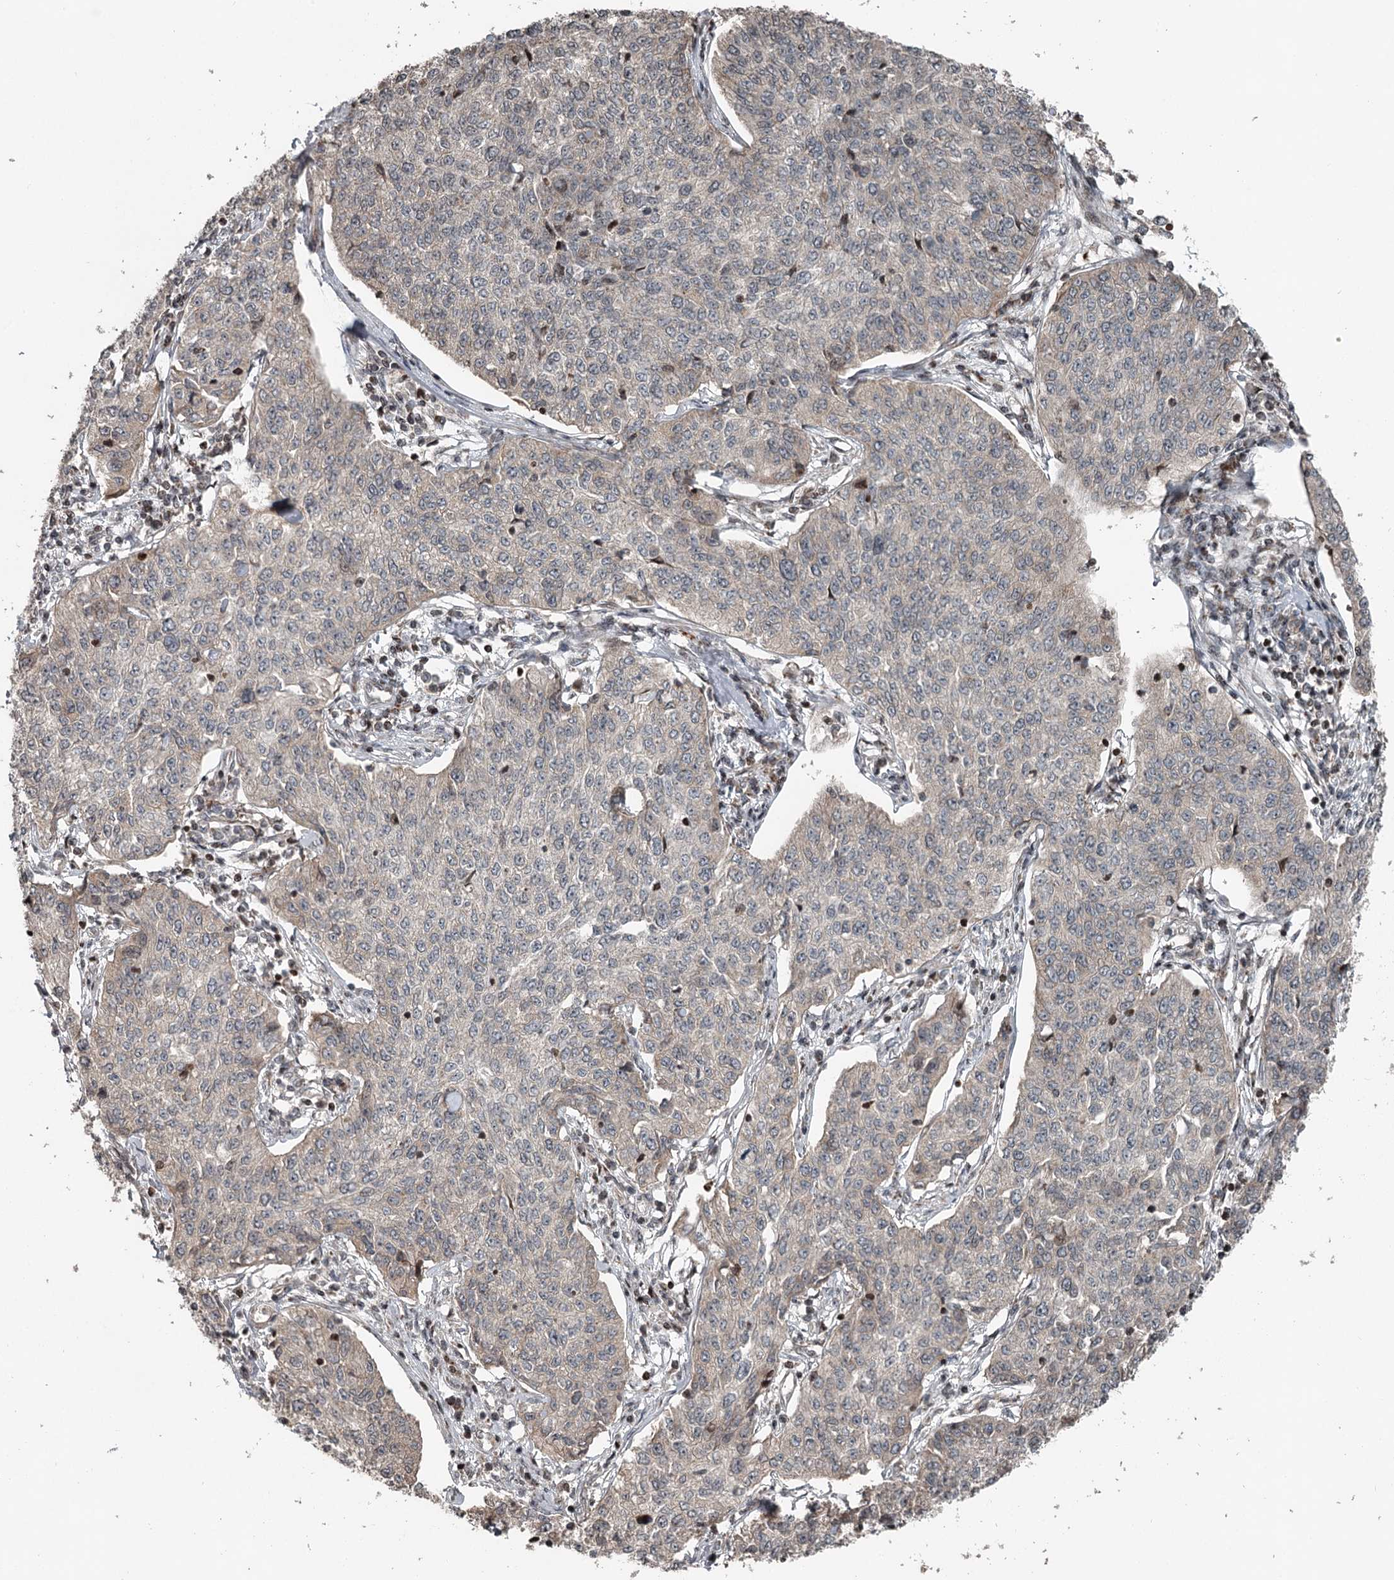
{"staining": {"intensity": "negative", "quantity": "none", "location": "none"}, "tissue": "cervical cancer", "cell_type": "Tumor cells", "image_type": "cancer", "snomed": [{"axis": "morphology", "description": "Squamous cell carcinoma, NOS"}, {"axis": "topography", "description": "Cervix"}], "caption": "Photomicrograph shows no protein expression in tumor cells of cervical cancer tissue.", "gene": "RASSF8", "patient": {"sex": "female", "age": 35}}